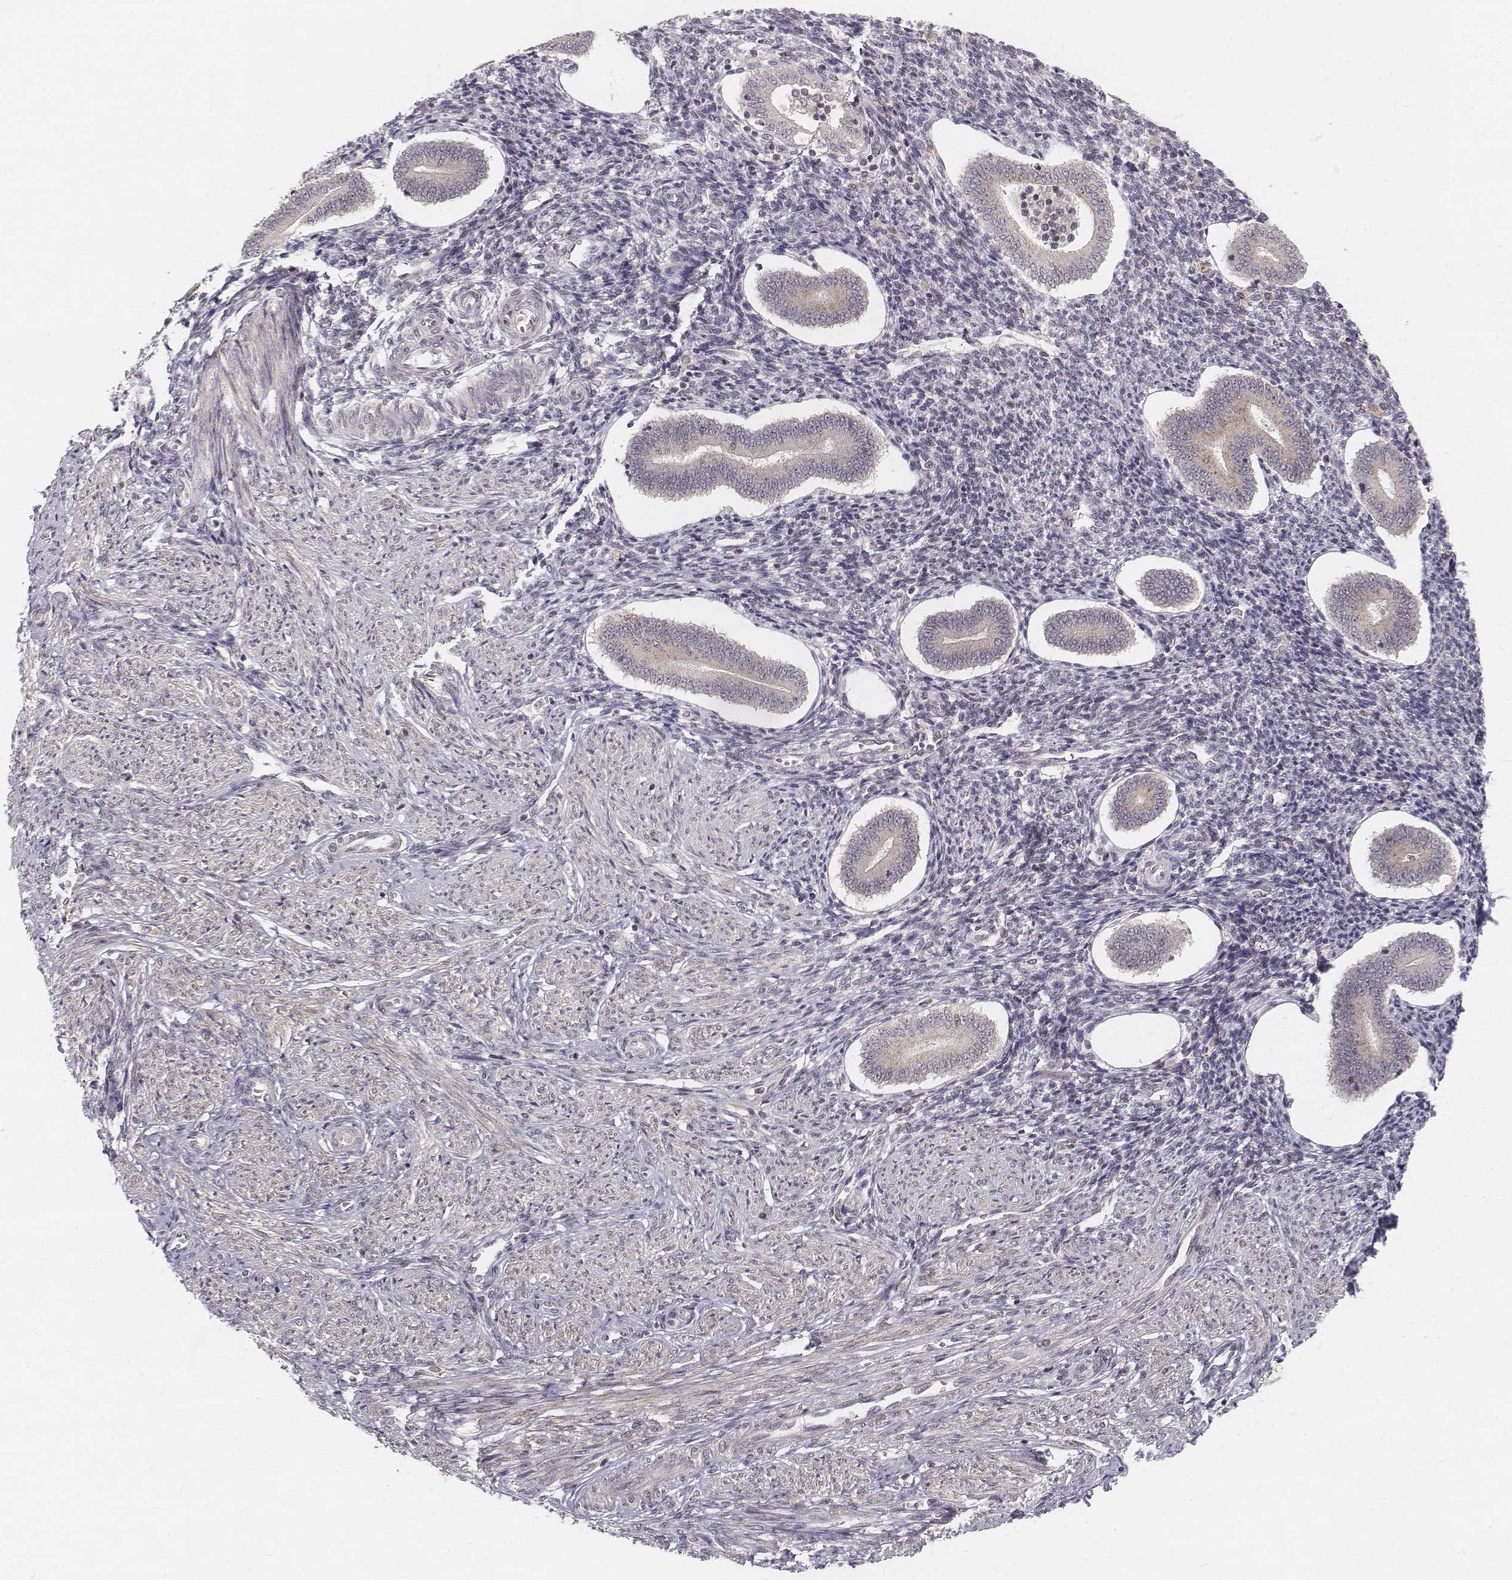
{"staining": {"intensity": "negative", "quantity": "none", "location": "none"}, "tissue": "endometrium", "cell_type": "Cells in endometrial stroma", "image_type": "normal", "snomed": [{"axis": "morphology", "description": "Normal tissue, NOS"}, {"axis": "topography", "description": "Endometrium"}], "caption": "A high-resolution image shows immunohistochemistry (IHC) staining of benign endometrium, which exhibits no significant positivity in cells in endometrial stroma. (Brightfield microscopy of DAB (3,3'-diaminobenzidine) immunohistochemistry at high magnification).", "gene": "FANCD2", "patient": {"sex": "female", "age": 40}}